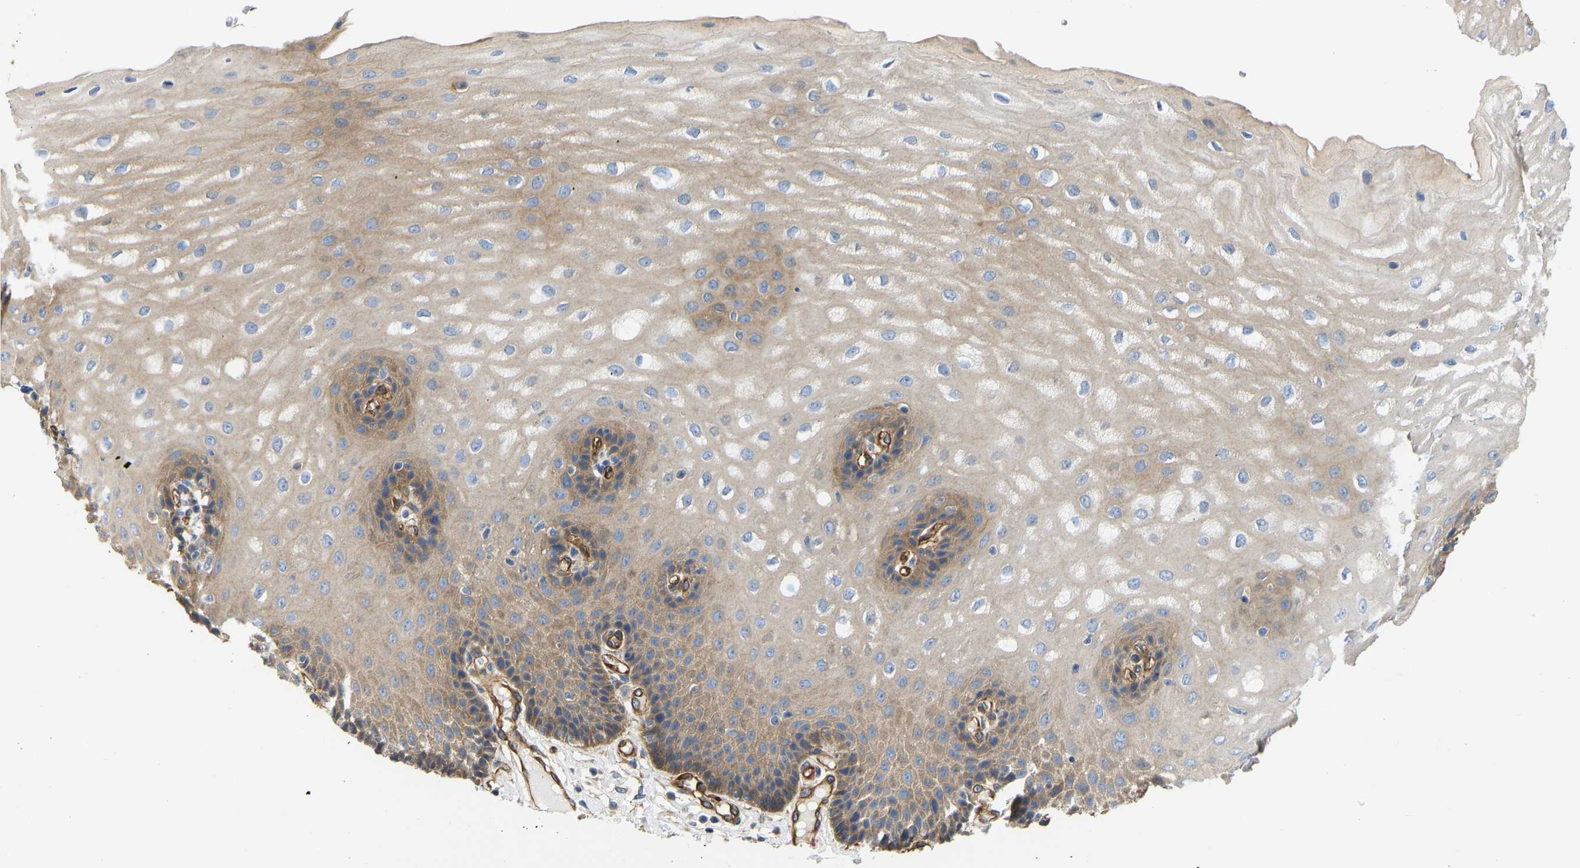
{"staining": {"intensity": "moderate", "quantity": ">75%", "location": "cytoplasmic/membranous"}, "tissue": "esophagus", "cell_type": "Squamous epithelial cells", "image_type": "normal", "snomed": [{"axis": "morphology", "description": "Normal tissue, NOS"}, {"axis": "topography", "description": "Esophagus"}], "caption": "Human esophagus stained for a protein (brown) reveals moderate cytoplasmic/membranous positive positivity in about >75% of squamous epithelial cells.", "gene": "MYO1C", "patient": {"sex": "male", "age": 54}}